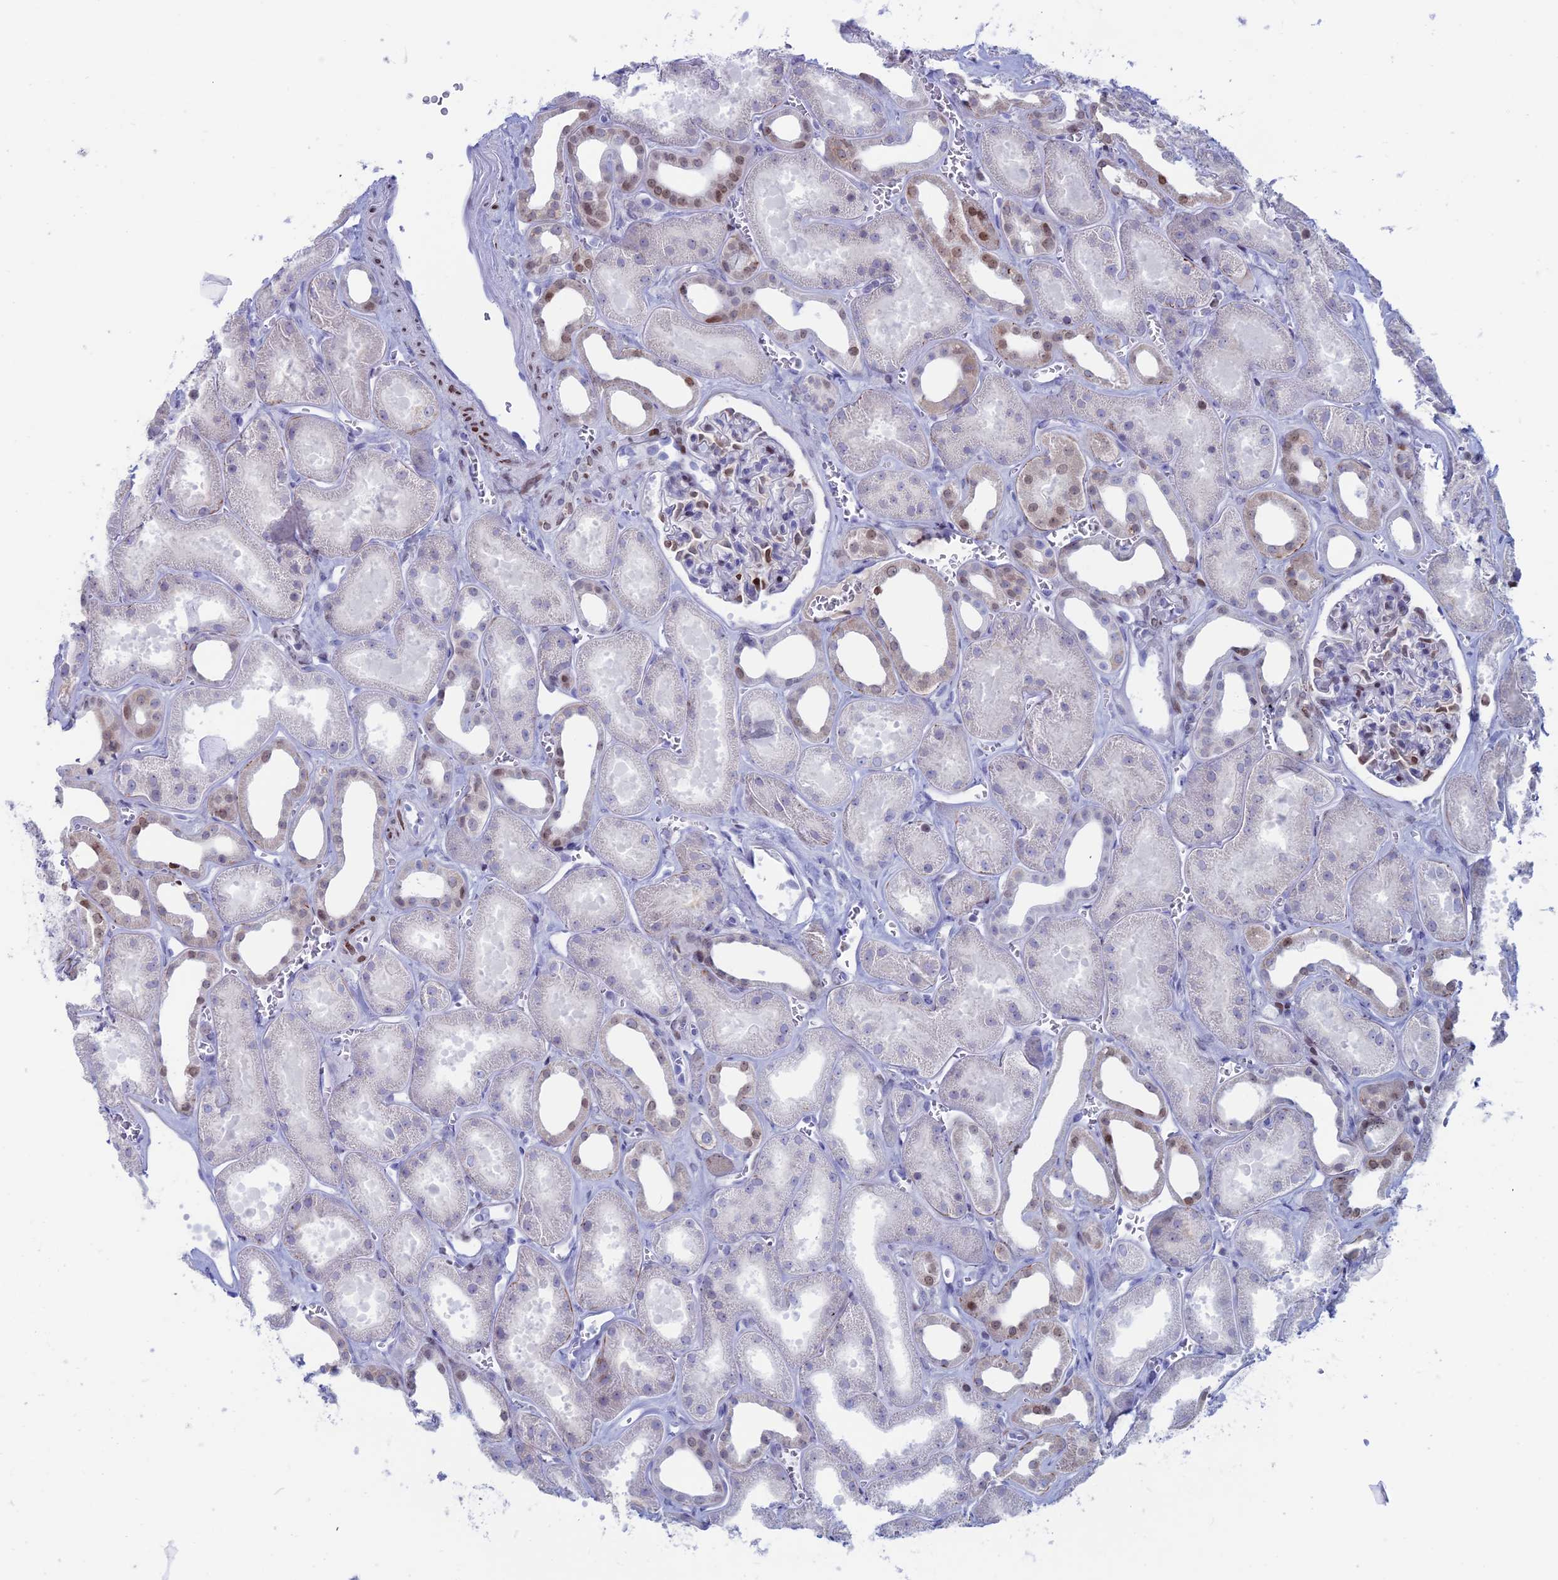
{"staining": {"intensity": "moderate", "quantity": "<25%", "location": "nuclear"}, "tissue": "kidney", "cell_type": "Cells in glomeruli", "image_type": "normal", "snomed": [{"axis": "morphology", "description": "Normal tissue, NOS"}, {"axis": "morphology", "description": "Adenocarcinoma, NOS"}, {"axis": "topography", "description": "Kidney"}], "caption": "Immunohistochemical staining of normal human kidney demonstrates <25% levels of moderate nuclear protein staining in approximately <25% of cells in glomeruli.", "gene": "CERS6", "patient": {"sex": "female", "age": 68}}